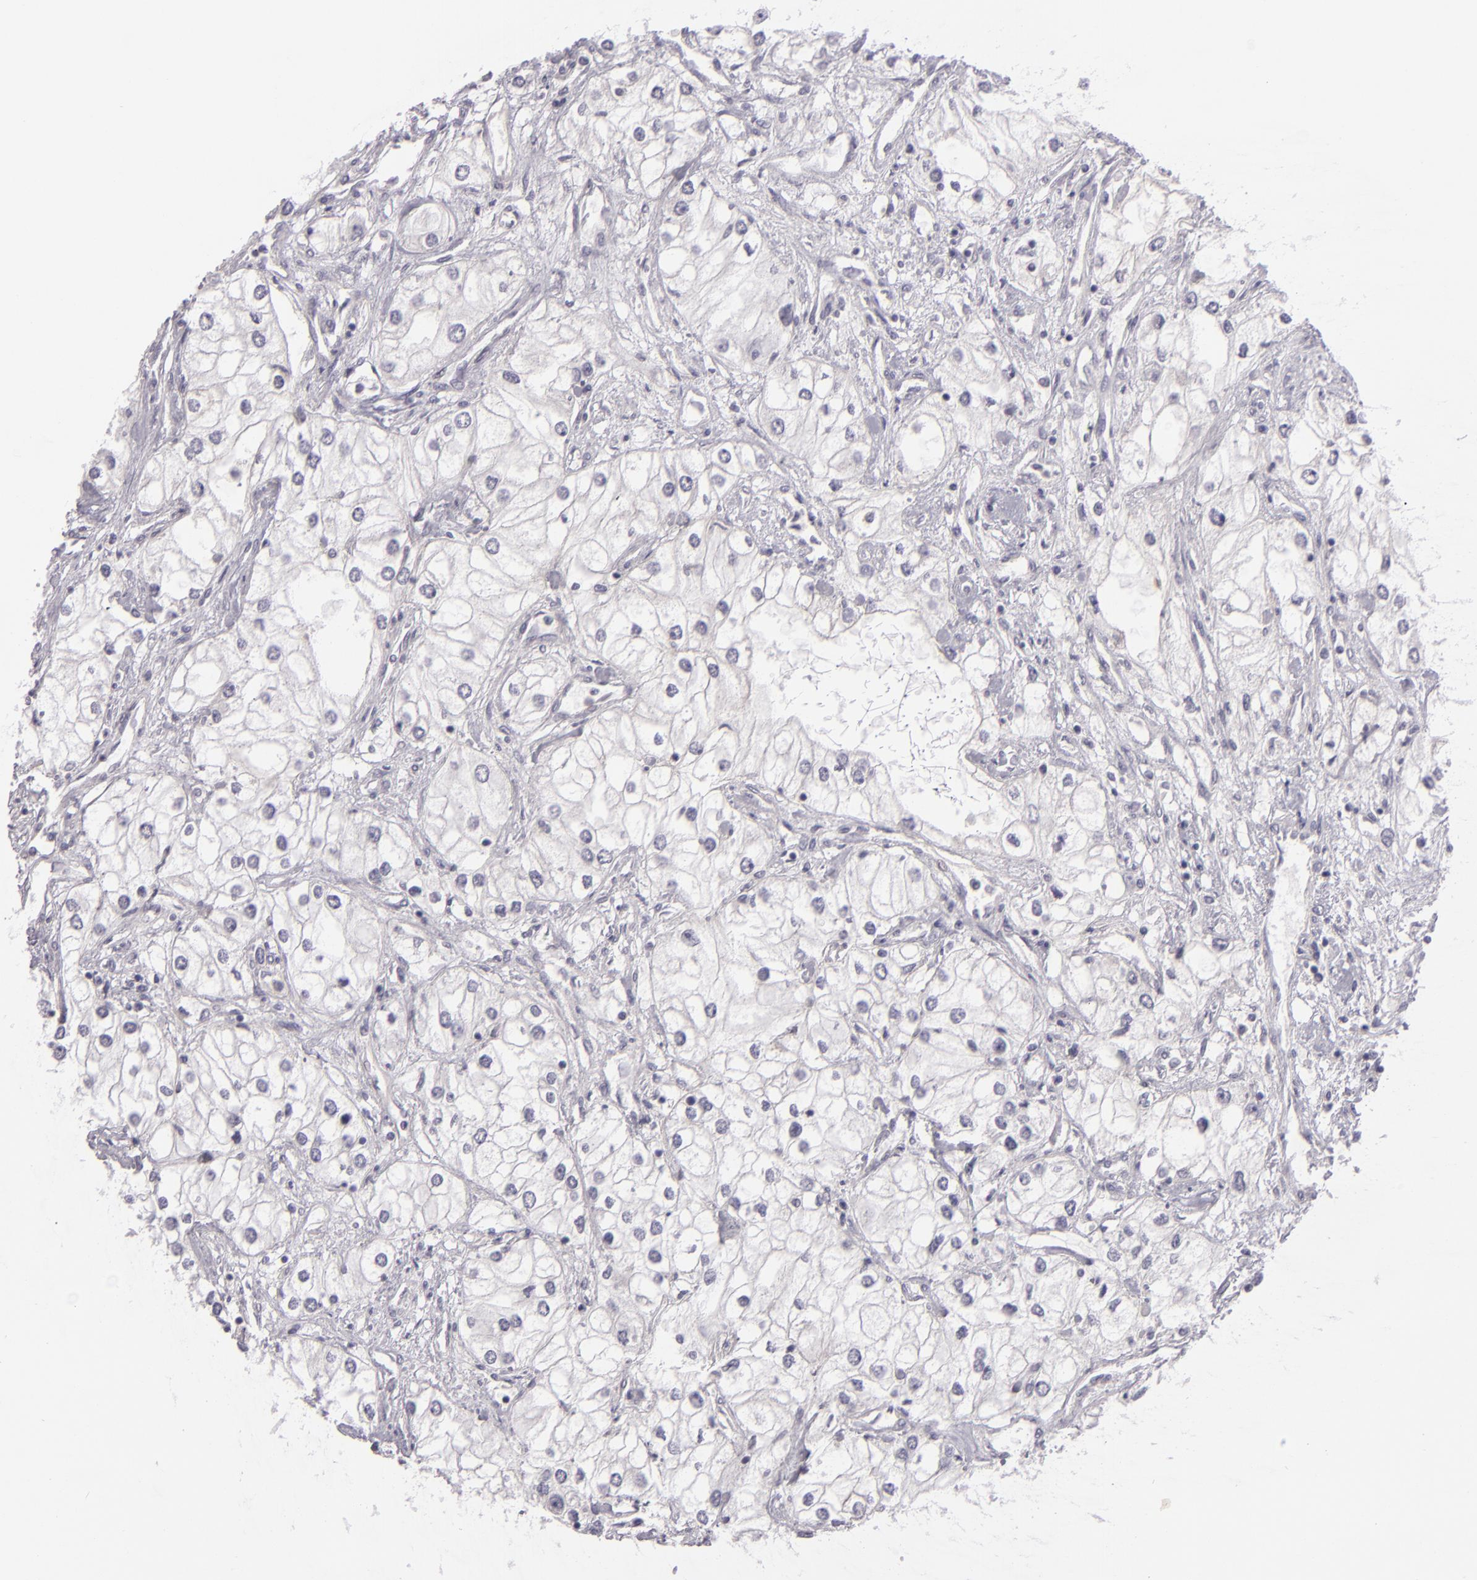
{"staining": {"intensity": "negative", "quantity": "none", "location": "none"}, "tissue": "renal cancer", "cell_type": "Tumor cells", "image_type": "cancer", "snomed": [{"axis": "morphology", "description": "Adenocarcinoma, NOS"}, {"axis": "topography", "description": "Kidney"}], "caption": "Immunohistochemistry (IHC) histopathology image of neoplastic tissue: human renal cancer (adenocarcinoma) stained with DAB (3,3'-diaminobenzidine) displays no significant protein staining in tumor cells.", "gene": "EGFL6", "patient": {"sex": "male", "age": 57}}